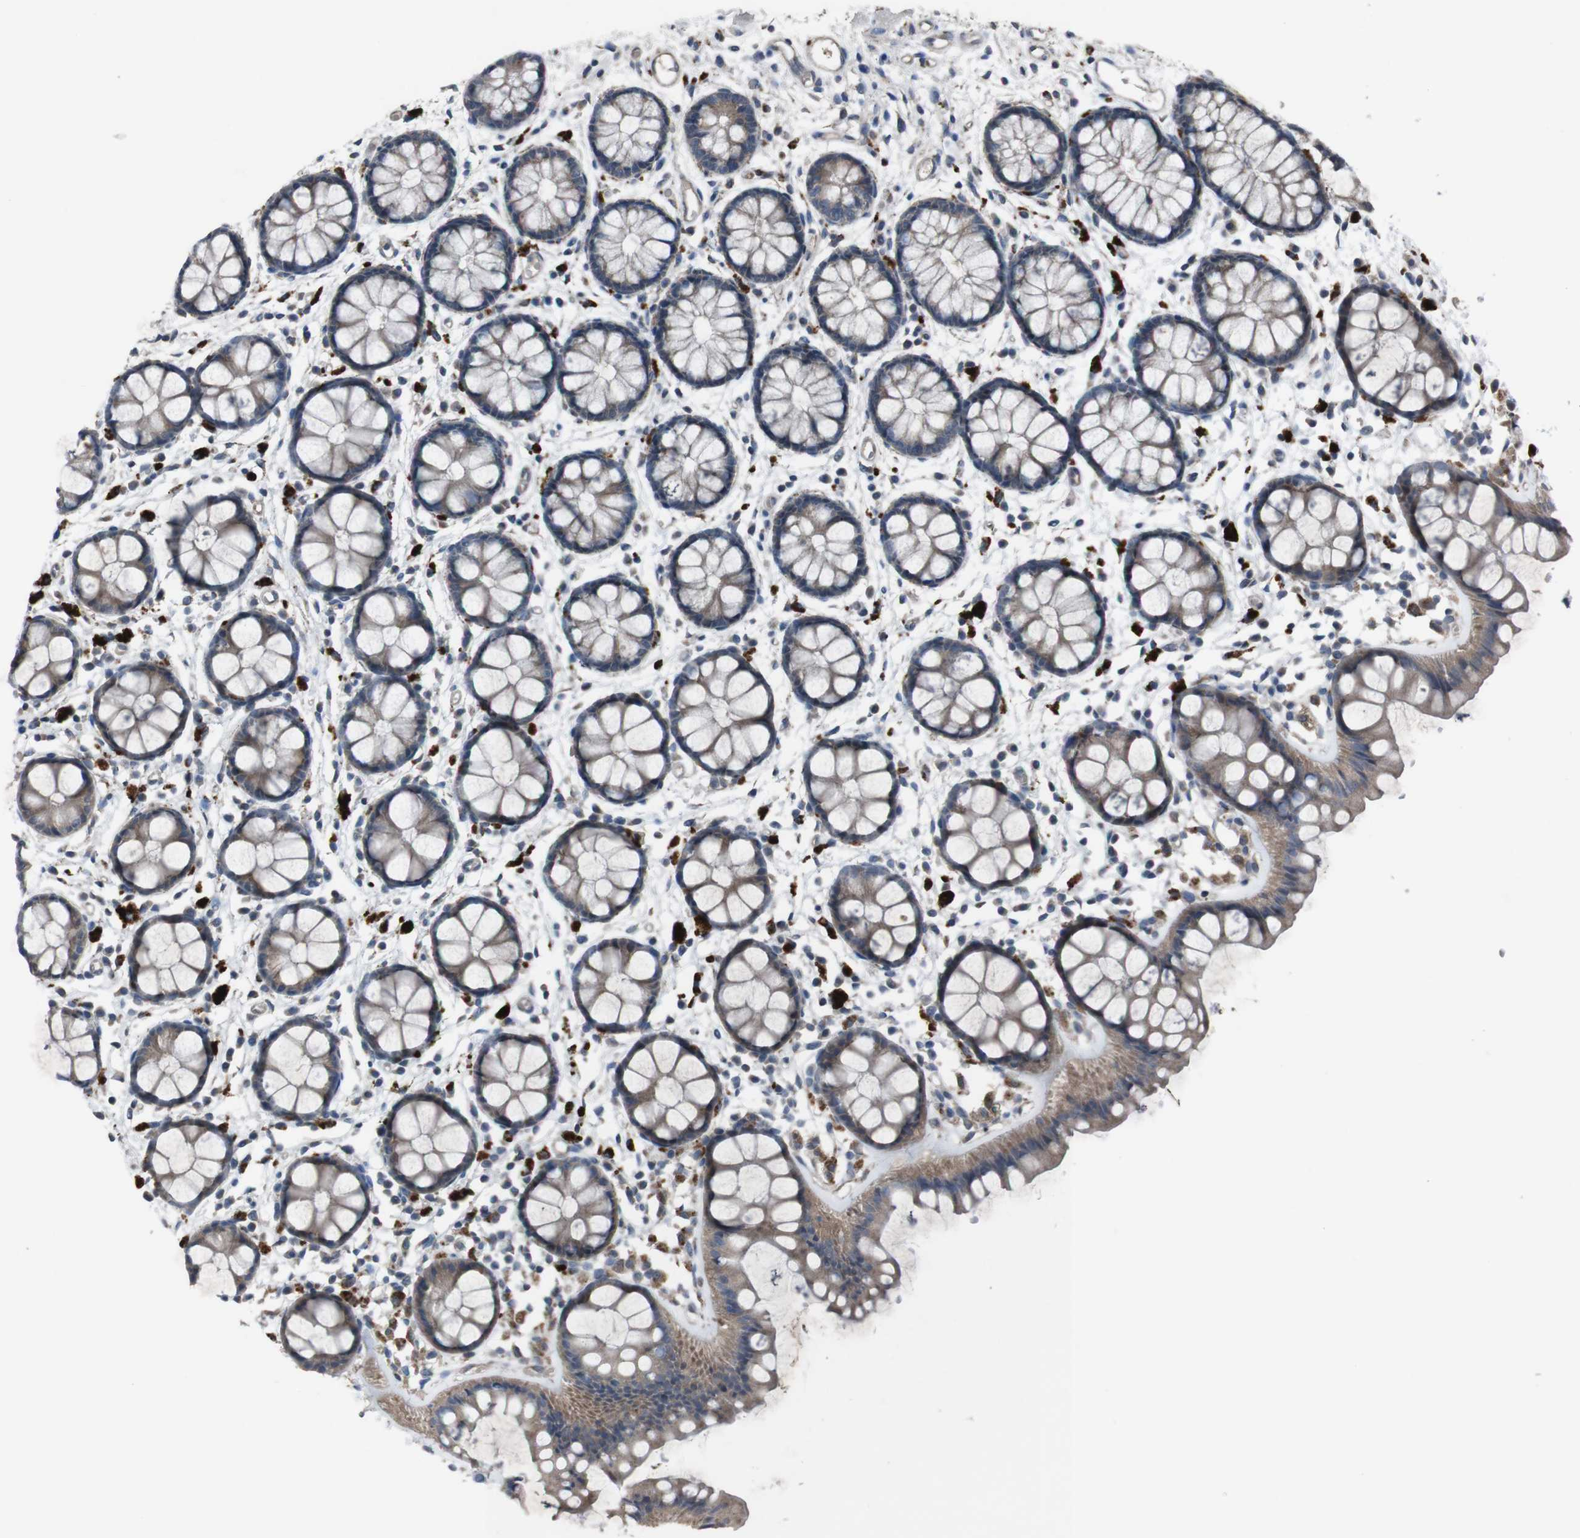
{"staining": {"intensity": "moderate", "quantity": ">75%", "location": "cytoplasmic/membranous"}, "tissue": "rectum", "cell_type": "Glandular cells", "image_type": "normal", "snomed": [{"axis": "morphology", "description": "Normal tissue, NOS"}, {"axis": "topography", "description": "Rectum"}], "caption": "An immunohistochemistry photomicrograph of normal tissue is shown. Protein staining in brown shows moderate cytoplasmic/membranous positivity in rectum within glandular cells. The protein is shown in brown color, while the nuclei are stained blue.", "gene": "EFNA5", "patient": {"sex": "female", "age": 66}}